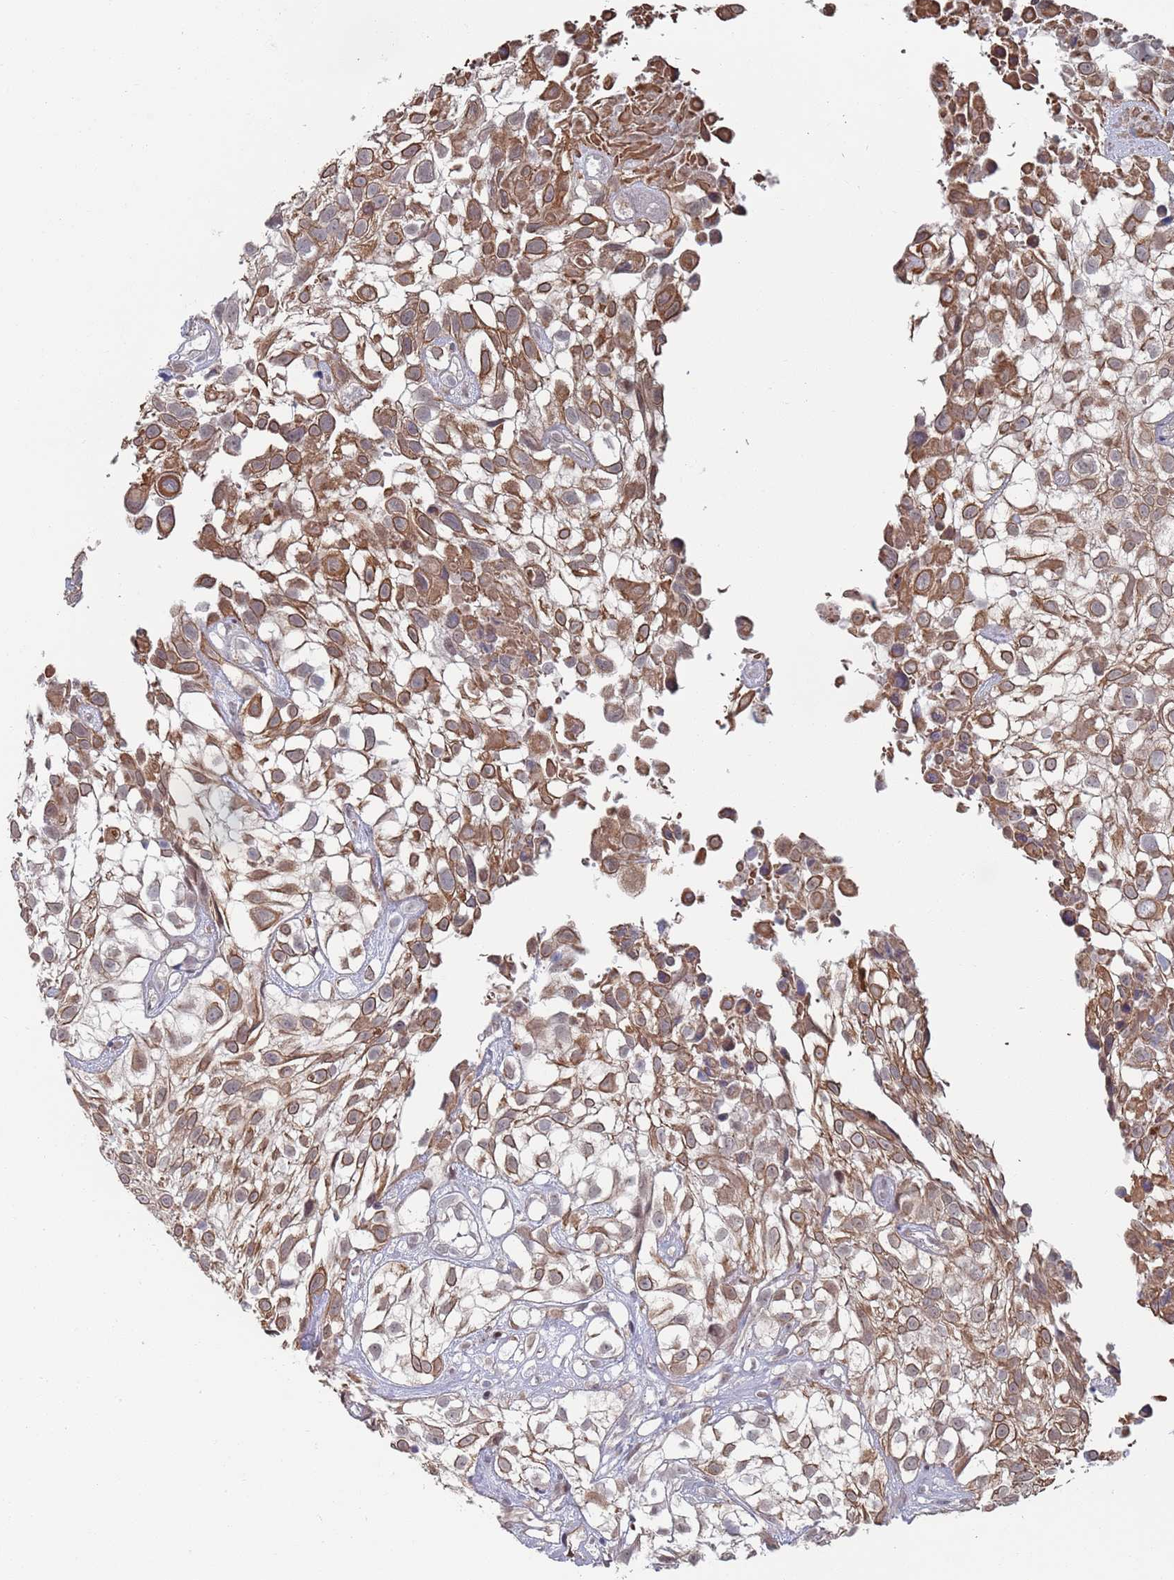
{"staining": {"intensity": "moderate", "quantity": ">75%", "location": "cytoplasmic/membranous"}, "tissue": "urothelial cancer", "cell_type": "Tumor cells", "image_type": "cancer", "snomed": [{"axis": "morphology", "description": "Urothelial carcinoma, High grade"}, {"axis": "topography", "description": "Urinary bladder"}], "caption": "Human high-grade urothelial carcinoma stained for a protein (brown) reveals moderate cytoplasmic/membranous positive expression in approximately >75% of tumor cells.", "gene": "DGKD", "patient": {"sex": "male", "age": 56}}